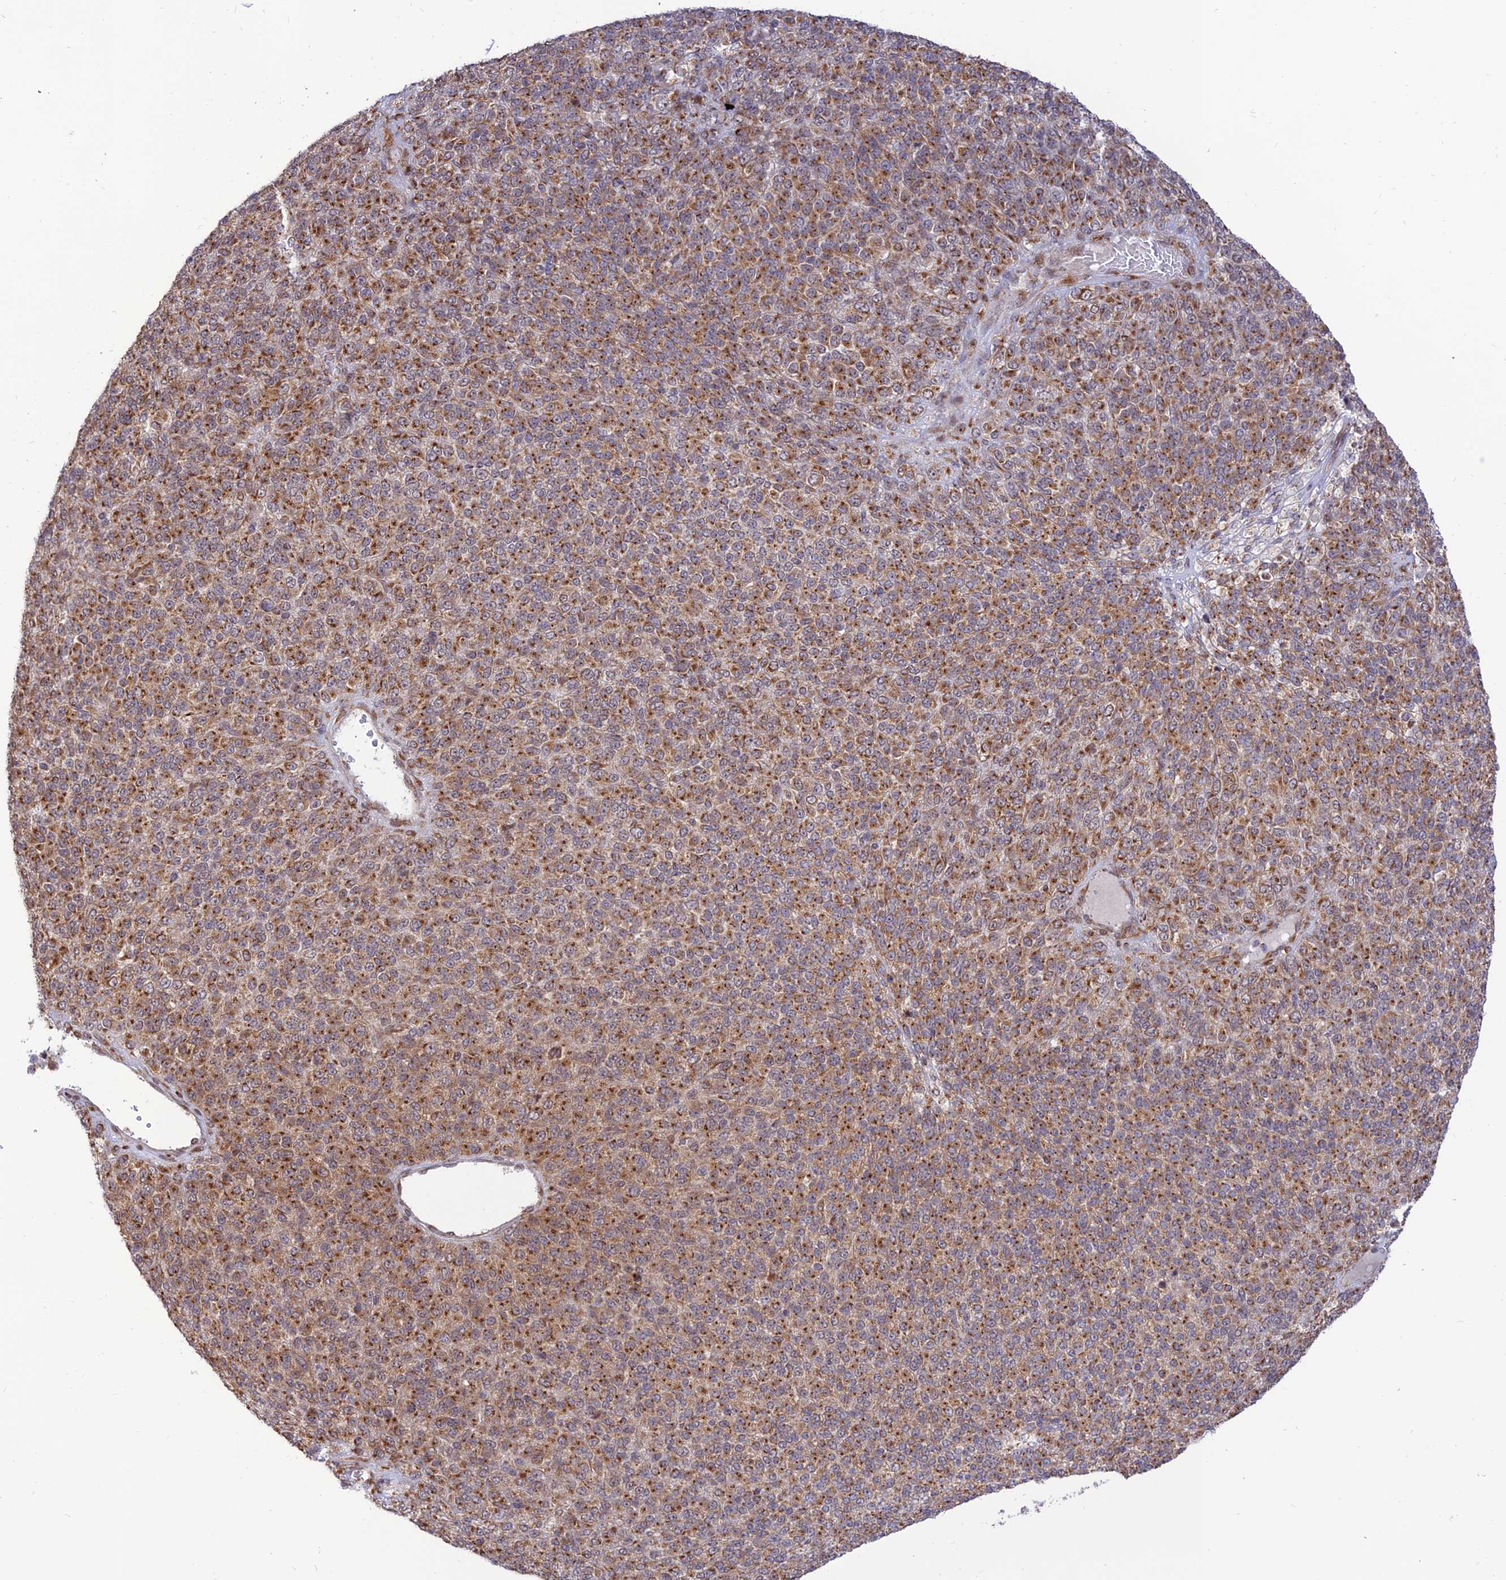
{"staining": {"intensity": "strong", "quantity": ">75%", "location": "cytoplasmic/membranous"}, "tissue": "melanoma", "cell_type": "Tumor cells", "image_type": "cancer", "snomed": [{"axis": "morphology", "description": "Malignant melanoma, Metastatic site"}, {"axis": "topography", "description": "Brain"}], "caption": "The immunohistochemical stain shows strong cytoplasmic/membranous staining in tumor cells of melanoma tissue.", "gene": "GOLGA3", "patient": {"sex": "female", "age": 56}}